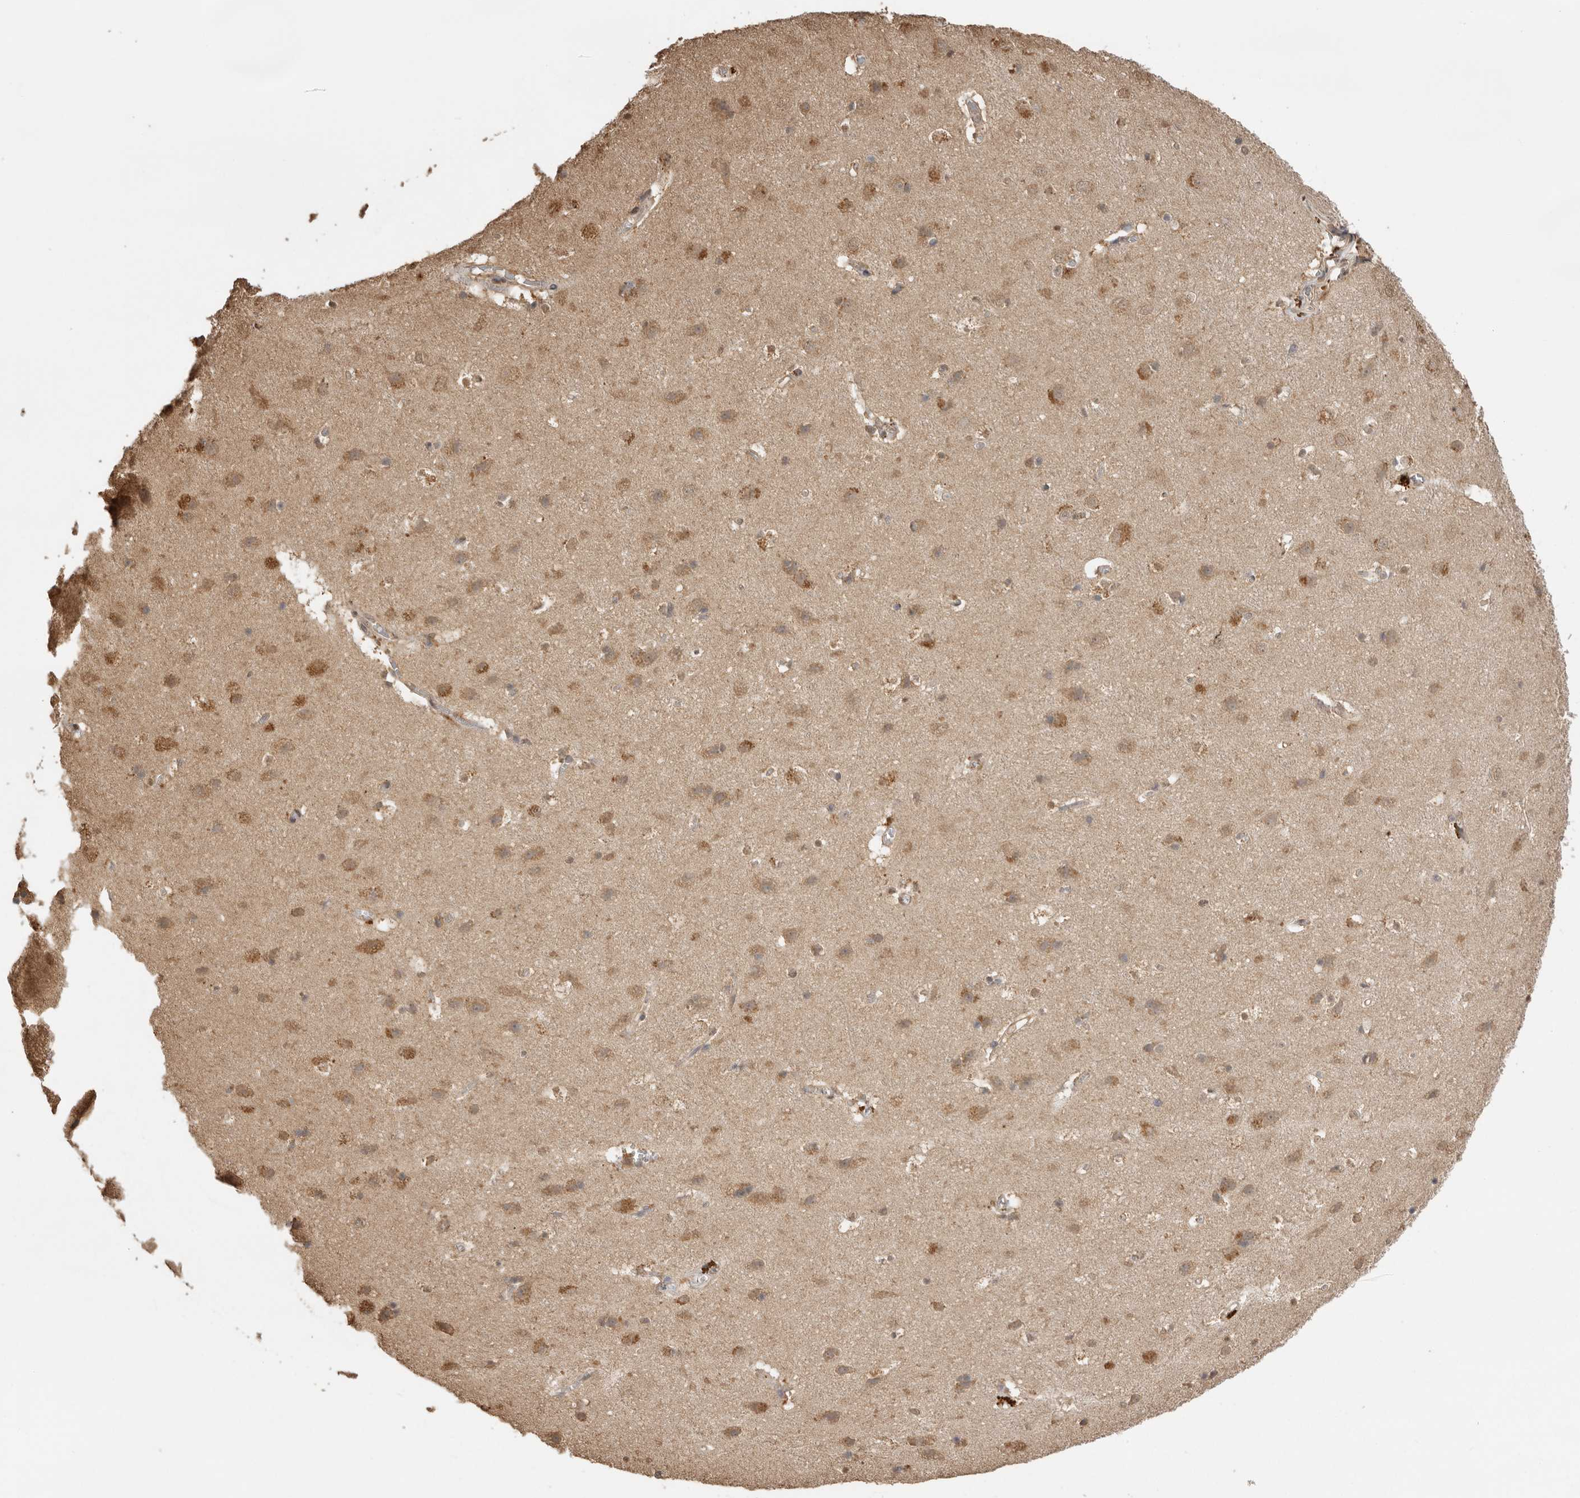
{"staining": {"intensity": "negative", "quantity": "none", "location": "none"}, "tissue": "cerebral cortex", "cell_type": "Endothelial cells", "image_type": "normal", "snomed": [{"axis": "morphology", "description": "Normal tissue, NOS"}, {"axis": "topography", "description": "Cerebral cortex"}], "caption": "Immunohistochemical staining of unremarkable cerebral cortex shows no significant staining in endothelial cells.", "gene": "JAG2", "patient": {"sex": "male", "age": 54}}